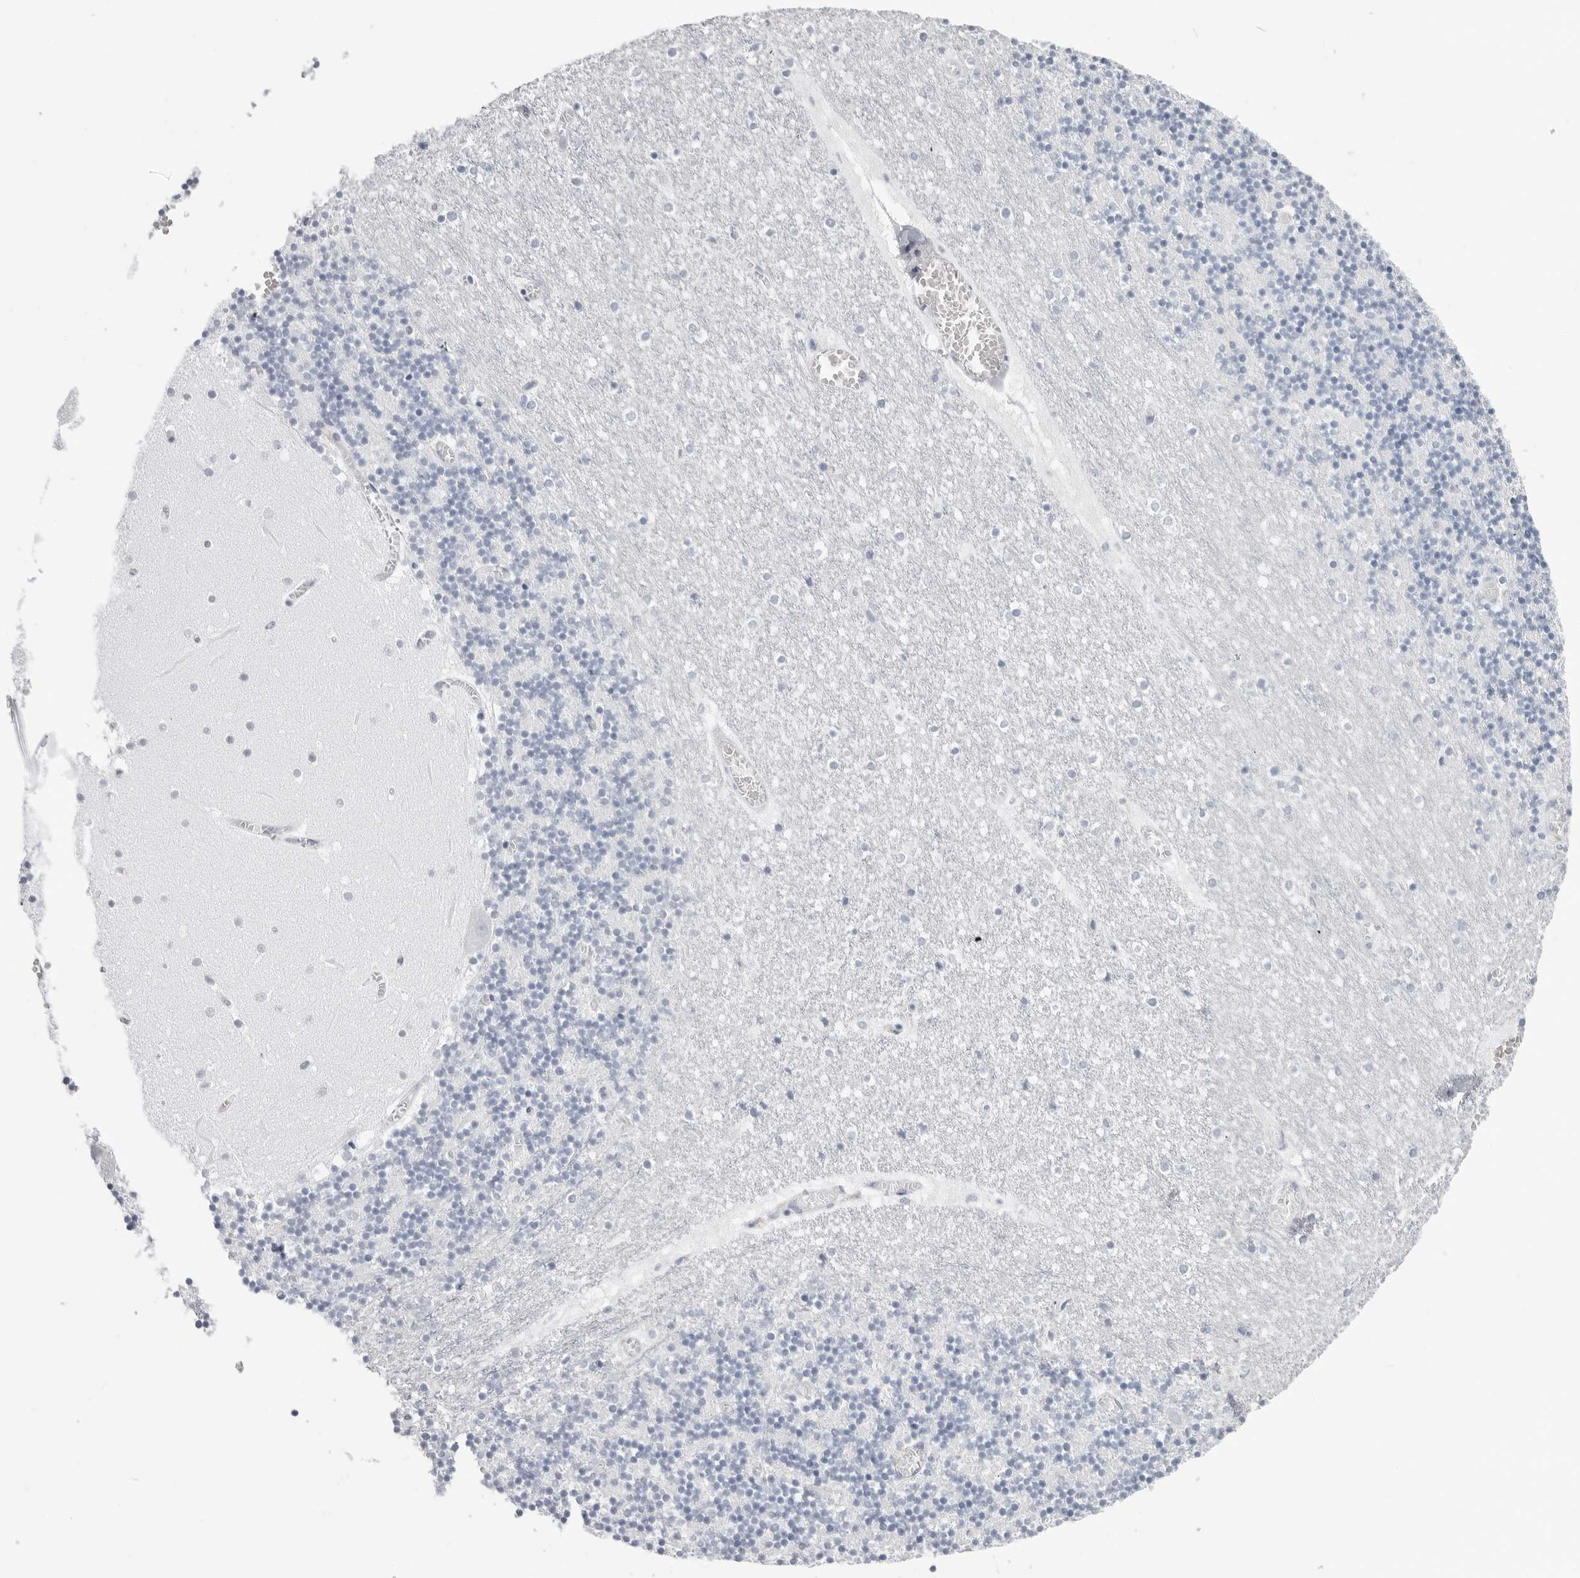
{"staining": {"intensity": "negative", "quantity": "none", "location": "none"}, "tissue": "cerebellum", "cell_type": "Cells in granular layer", "image_type": "normal", "snomed": [{"axis": "morphology", "description": "Normal tissue, NOS"}, {"axis": "topography", "description": "Cerebellum"}], "caption": "Immunohistochemistry (IHC) photomicrograph of benign human cerebellum stained for a protein (brown), which displays no expression in cells in granular layer.", "gene": "PGA3", "patient": {"sex": "female", "age": 28}}